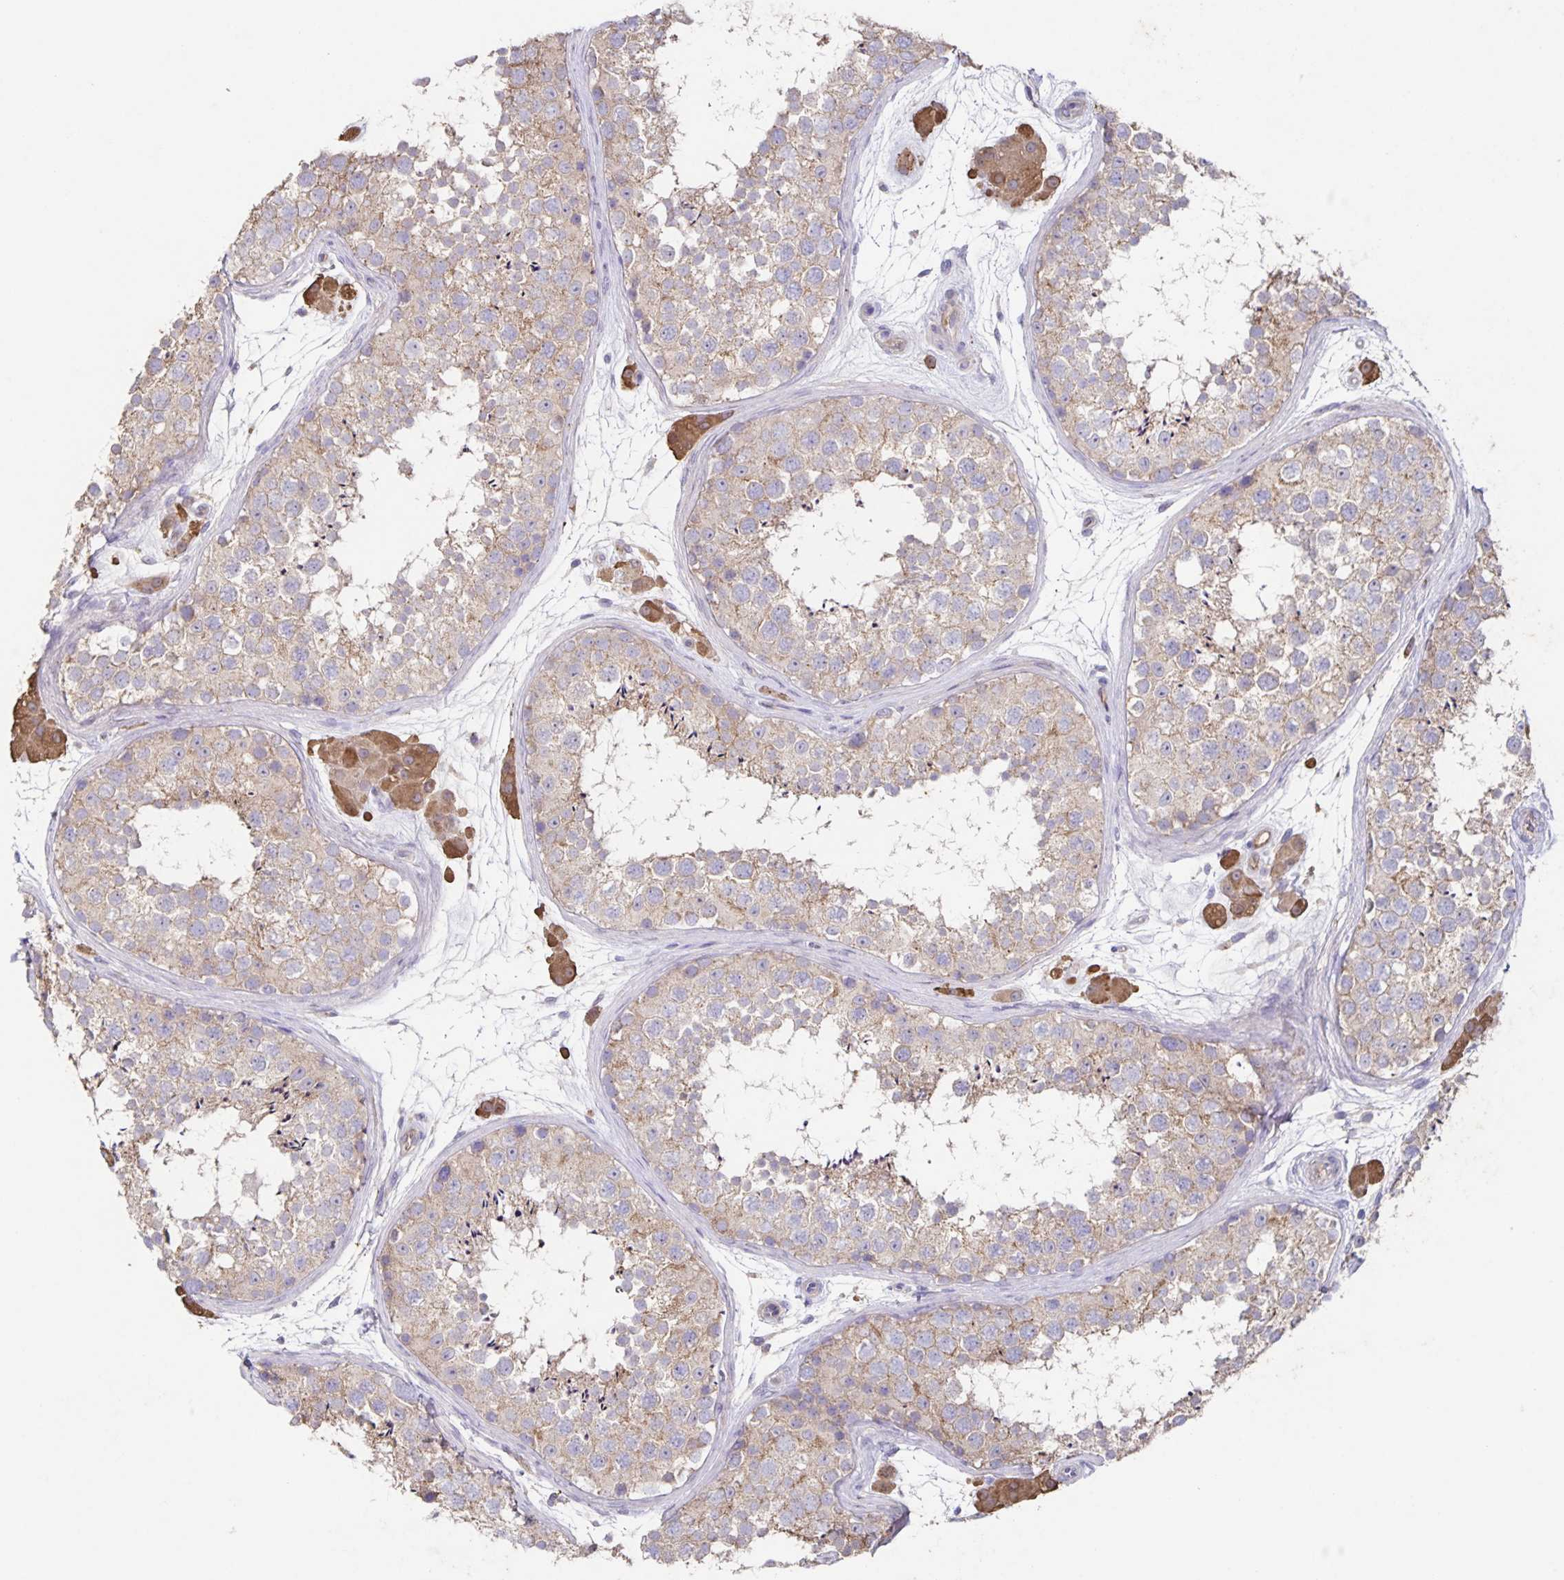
{"staining": {"intensity": "weak", "quantity": ">75%", "location": "cytoplasmic/membranous"}, "tissue": "testis", "cell_type": "Cells in seminiferous ducts", "image_type": "normal", "snomed": [{"axis": "morphology", "description": "Normal tissue, NOS"}, {"axis": "topography", "description": "Testis"}], "caption": "Immunohistochemical staining of unremarkable human testis shows low levels of weak cytoplasmic/membranous staining in about >75% of cells in seminiferous ducts. The protein of interest is stained brown, and the nuclei are stained in blue (DAB (3,3'-diaminobenzidine) IHC with brightfield microscopy, high magnification).", "gene": "ITGA2", "patient": {"sex": "male", "age": 41}}